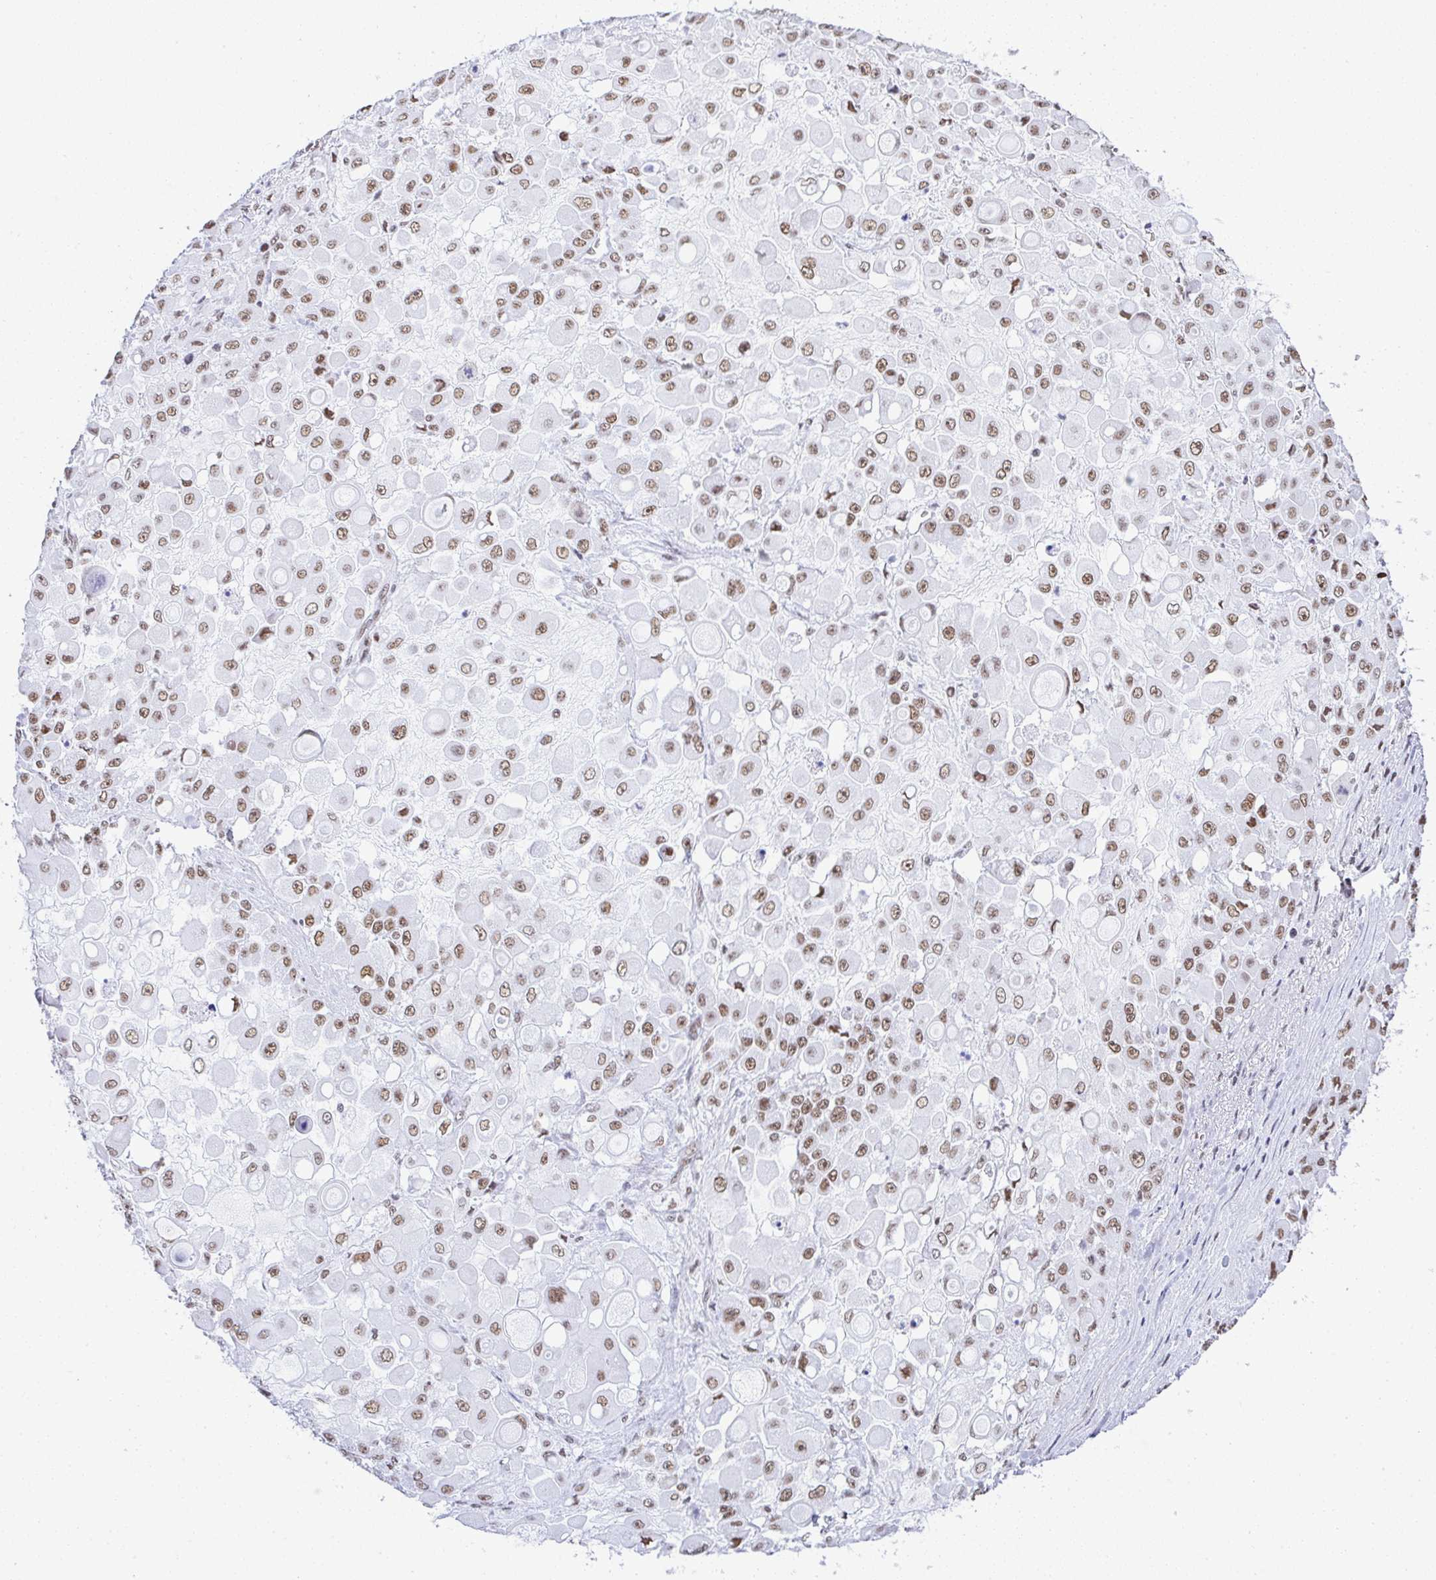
{"staining": {"intensity": "moderate", "quantity": ">75%", "location": "nuclear"}, "tissue": "stomach cancer", "cell_type": "Tumor cells", "image_type": "cancer", "snomed": [{"axis": "morphology", "description": "Adenocarcinoma, NOS"}, {"axis": "topography", "description": "Stomach"}], "caption": "This is a photomicrograph of immunohistochemistry staining of stomach adenocarcinoma, which shows moderate positivity in the nuclear of tumor cells.", "gene": "DDX52", "patient": {"sex": "female", "age": 76}}